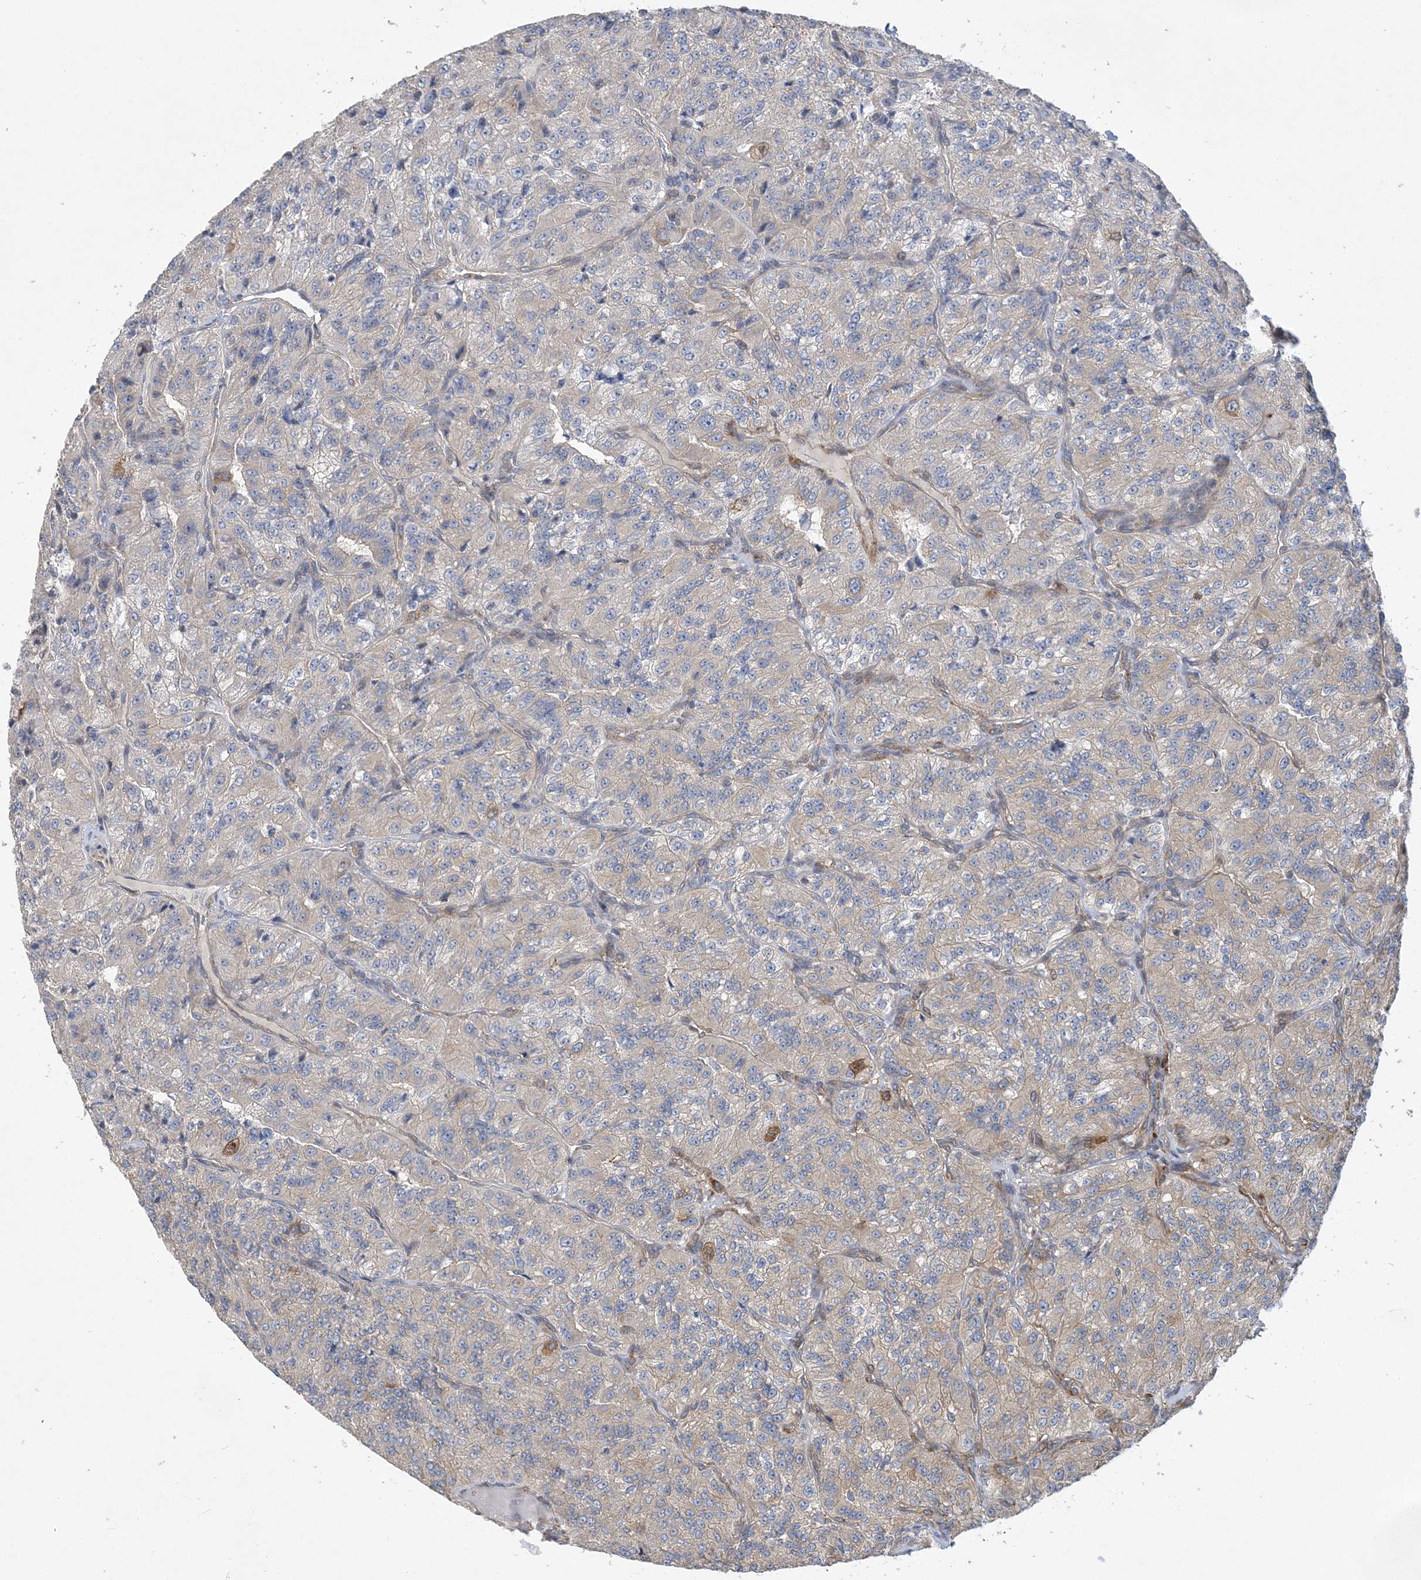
{"staining": {"intensity": "weak", "quantity": "25%-75%", "location": "cytoplasmic/membranous"}, "tissue": "renal cancer", "cell_type": "Tumor cells", "image_type": "cancer", "snomed": [{"axis": "morphology", "description": "Adenocarcinoma, NOS"}, {"axis": "topography", "description": "Kidney"}], "caption": "Immunohistochemistry (IHC) staining of renal cancer, which demonstrates low levels of weak cytoplasmic/membranous positivity in about 25%-75% of tumor cells indicating weak cytoplasmic/membranous protein positivity. The staining was performed using DAB (brown) for protein detection and nuclei were counterstained in hematoxylin (blue).", "gene": "MAP4K5", "patient": {"sex": "female", "age": 63}}